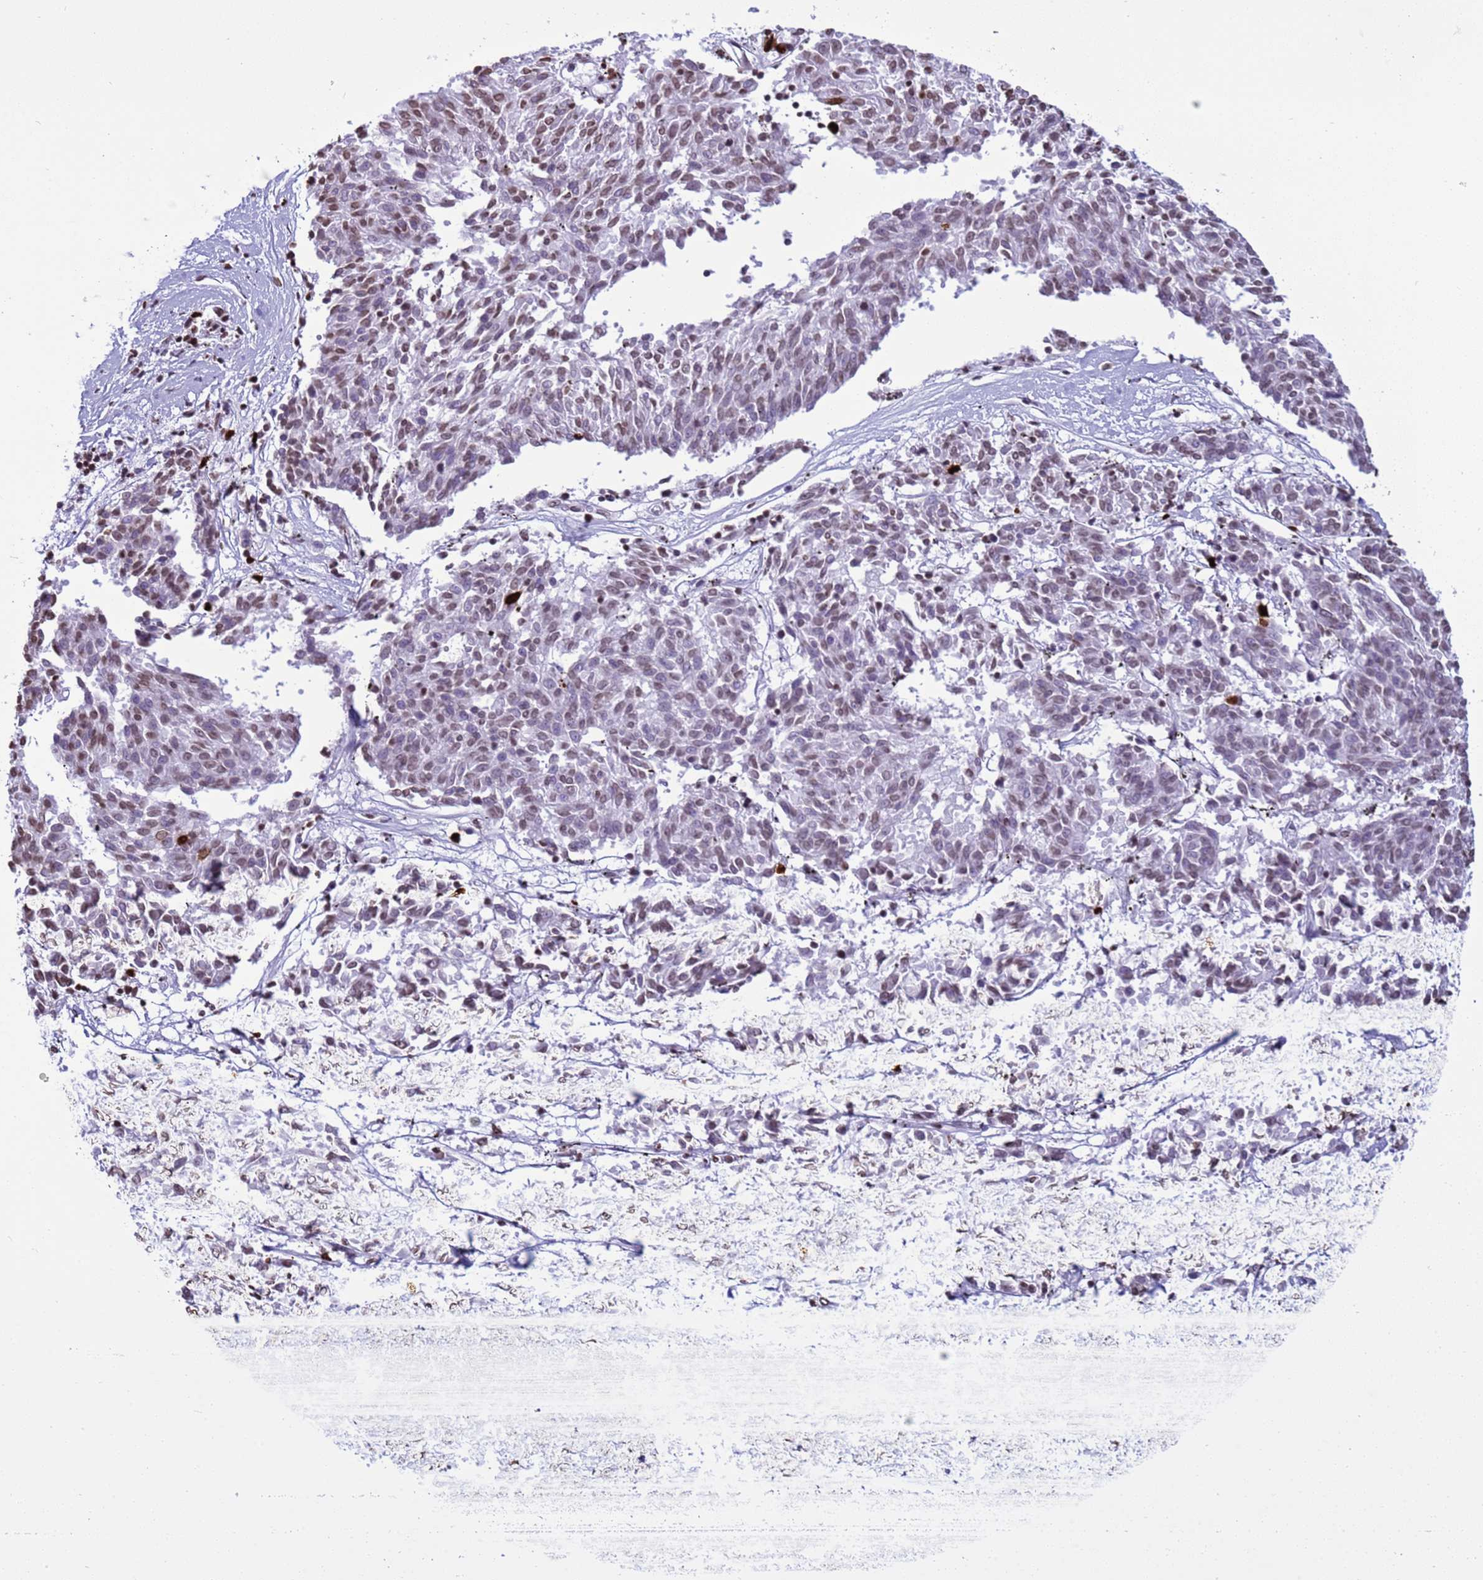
{"staining": {"intensity": "moderate", "quantity": ">75%", "location": "nuclear"}, "tissue": "melanoma", "cell_type": "Tumor cells", "image_type": "cancer", "snomed": [{"axis": "morphology", "description": "Malignant melanoma, NOS"}, {"axis": "topography", "description": "Skin"}], "caption": "Protein staining reveals moderate nuclear staining in about >75% of tumor cells in melanoma.", "gene": "H4C8", "patient": {"sex": "female", "age": 72}}